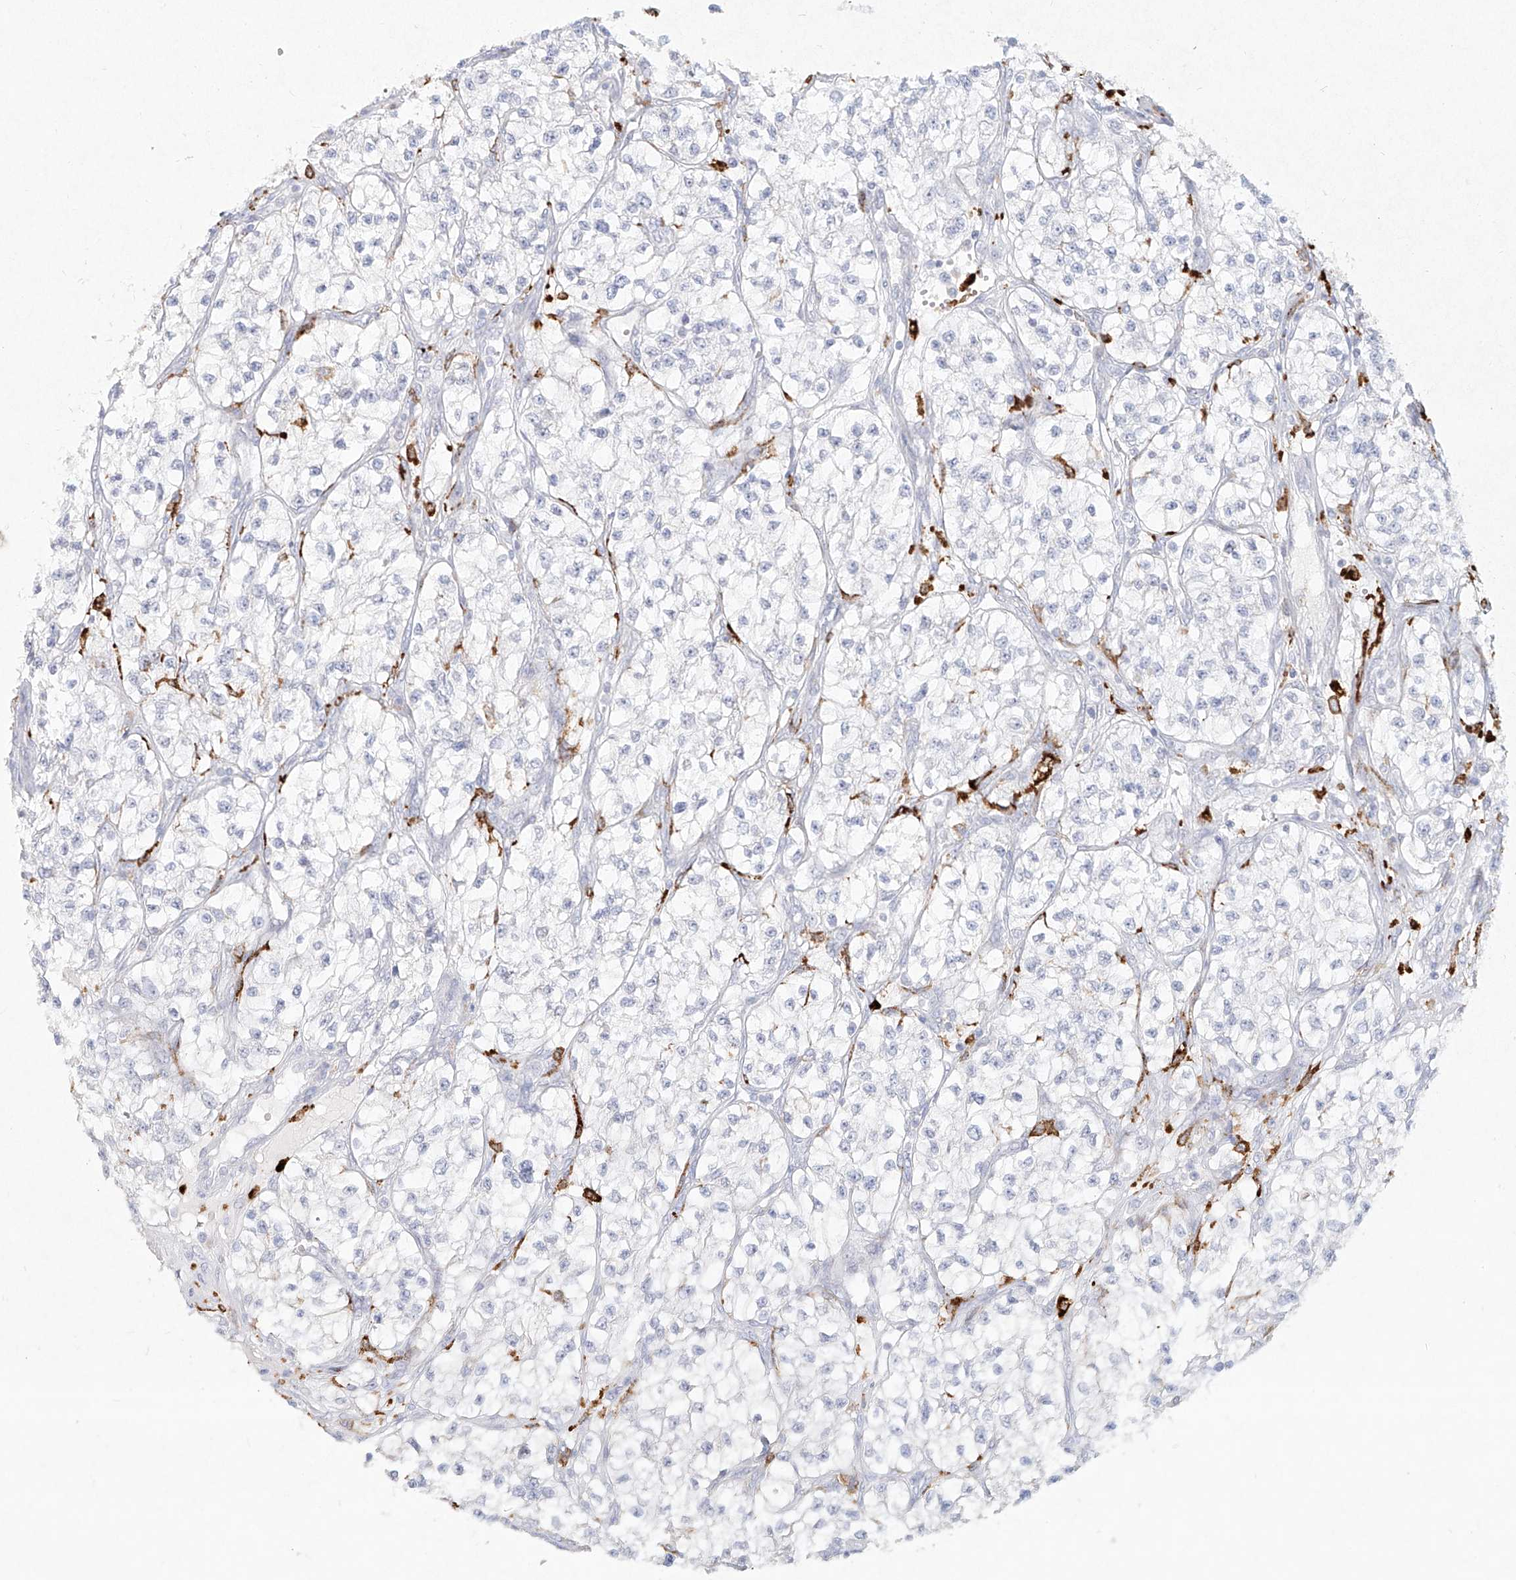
{"staining": {"intensity": "negative", "quantity": "none", "location": "none"}, "tissue": "renal cancer", "cell_type": "Tumor cells", "image_type": "cancer", "snomed": [{"axis": "morphology", "description": "Adenocarcinoma, NOS"}, {"axis": "topography", "description": "Kidney"}], "caption": "High power microscopy image of an immunohistochemistry (IHC) image of adenocarcinoma (renal), revealing no significant expression in tumor cells. Brightfield microscopy of IHC stained with DAB (3,3'-diaminobenzidine) (brown) and hematoxylin (blue), captured at high magnification.", "gene": "CD209", "patient": {"sex": "female", "age": 57}}